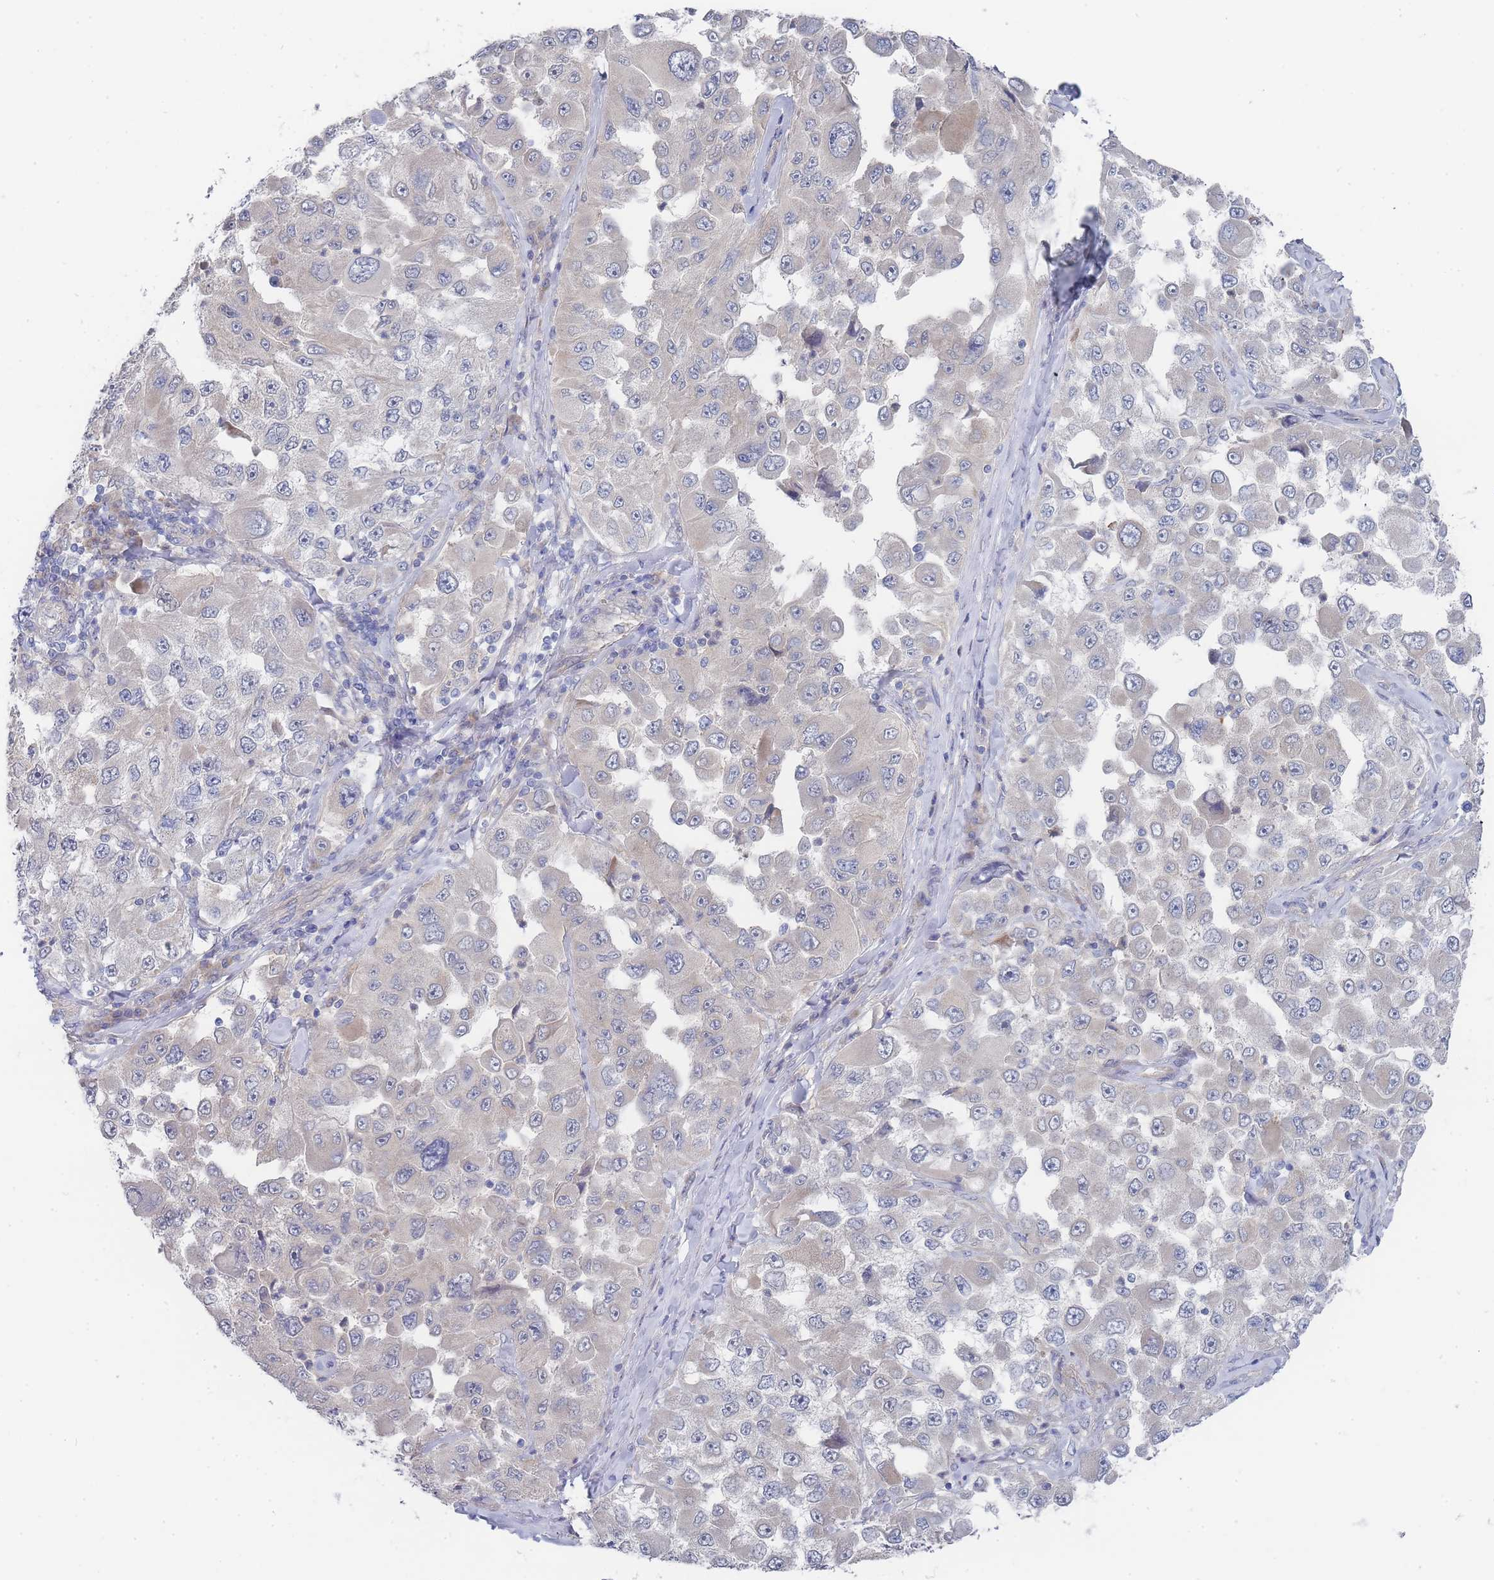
{"staining": {"intensity": "negative", "quantity": "none", "location": "none"}, "tissue": "melanoma", "cell_type": "Tumor cells", "image_type": "cancer", "snomed": [{"axis": "morphology", "description": "Malignant melanoma, Metastatic site"}, {"axis": "topography", "description": "Lymph node"}], "caption": "Immunohistochemical staining of malignant melanoma (metastatic site) exhibits no significant positivity in tumor cells. The staining is performed using DAB brown chromogen with nuclei counter-stained in using hematoxylin.", "gene": "NUB1", "patient": {"sex": "male", "age": 62}}